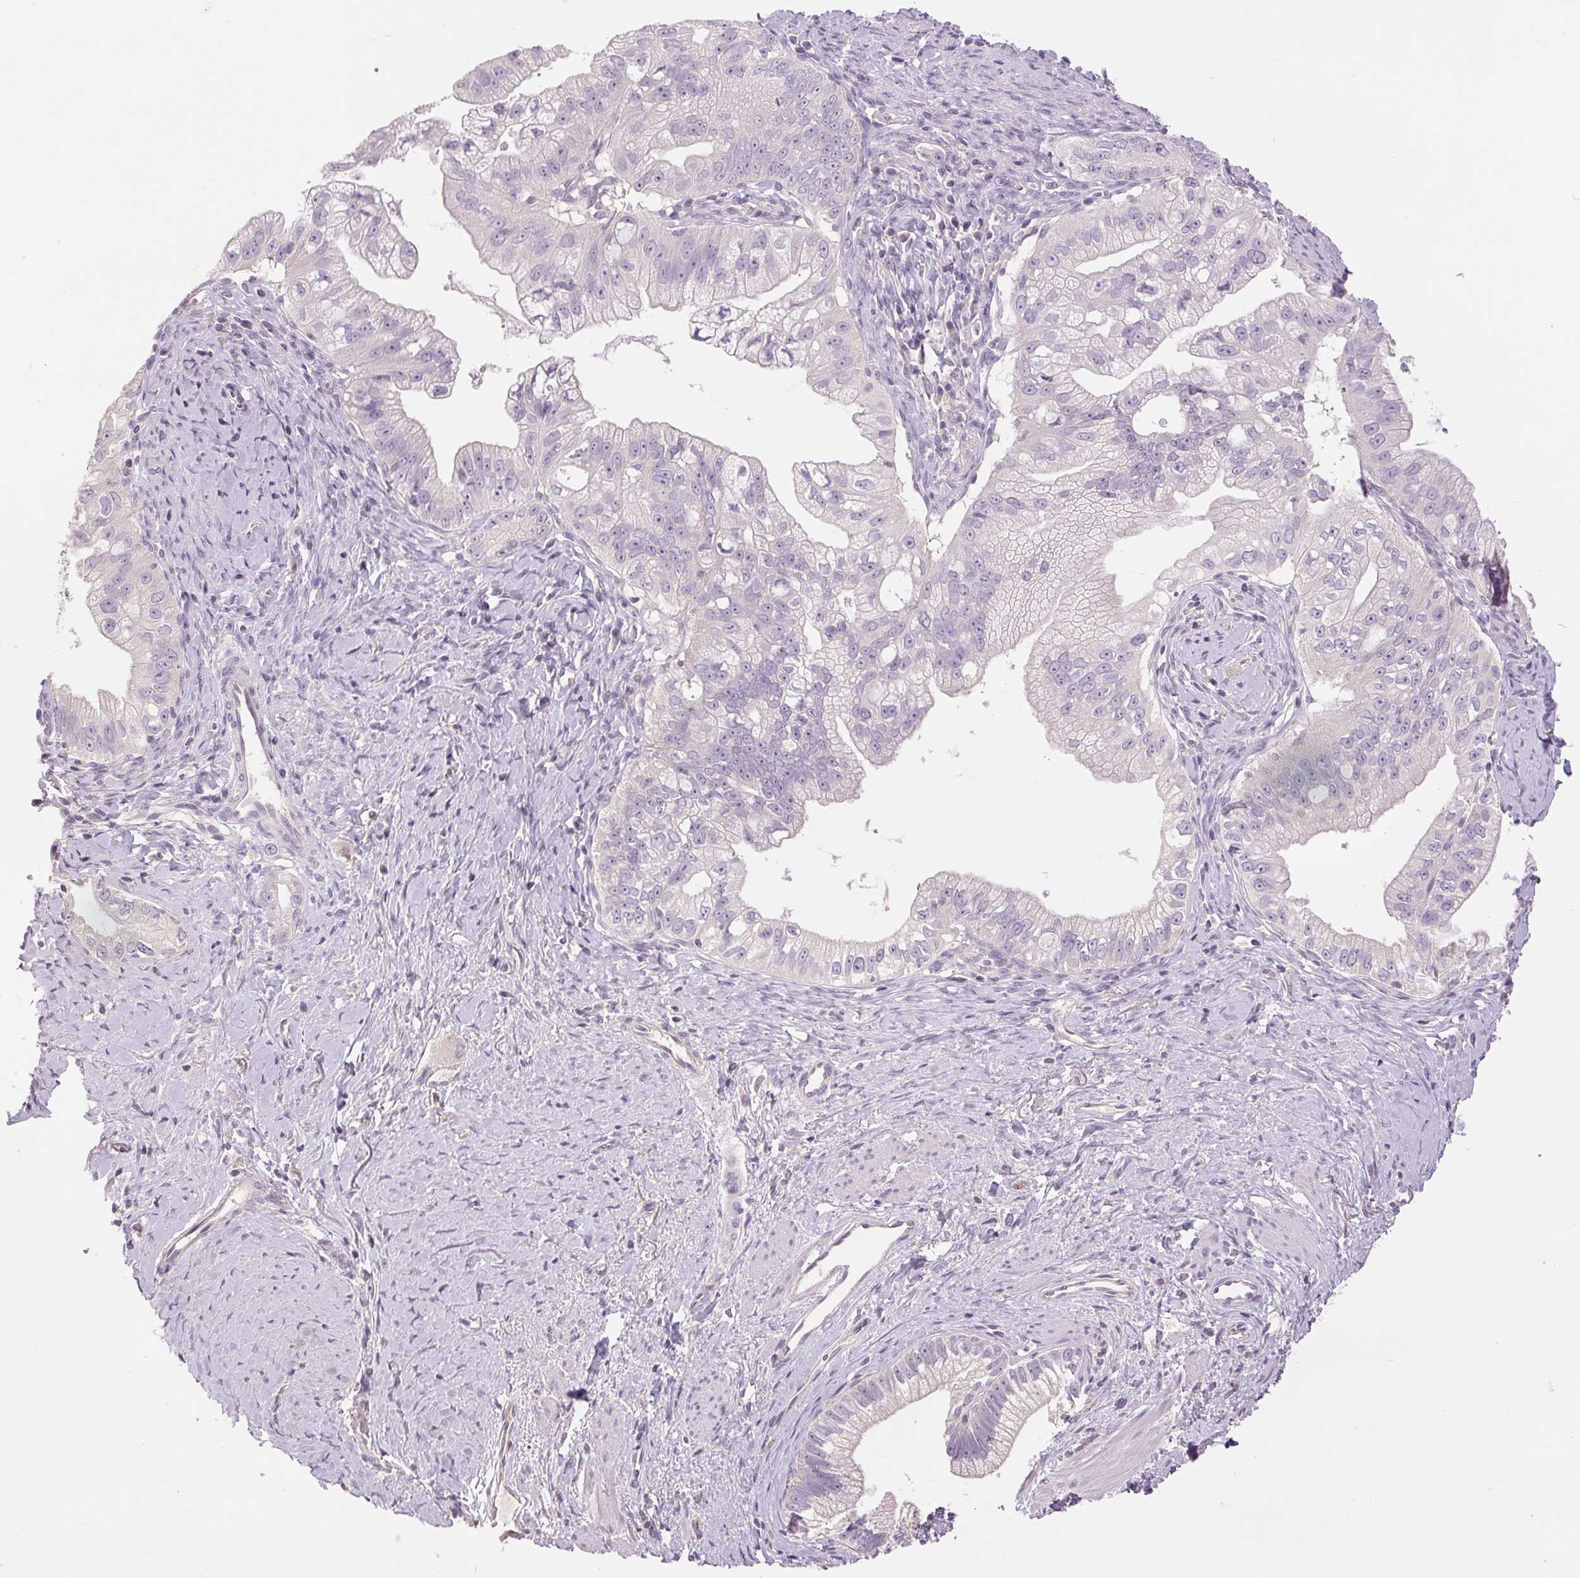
{"staining": {"intensity": "negative", "quantity": "none", "location": "none"}, "tissue": "pancreatic cancer", "cell_type": "Tumor cells", "image_type": "cancer", "snomed": [{"axis": "morphology", "description": "Adenocarcinoma, NOS"}, {"axis": "topography", "description": "Pancreas"}], "caption": "Tumor cells show no significant staining in pancreatic cancer (adenocarcinoma).", "gene": "FXYD4", "patient": {"sex": "male", "age": 70}}